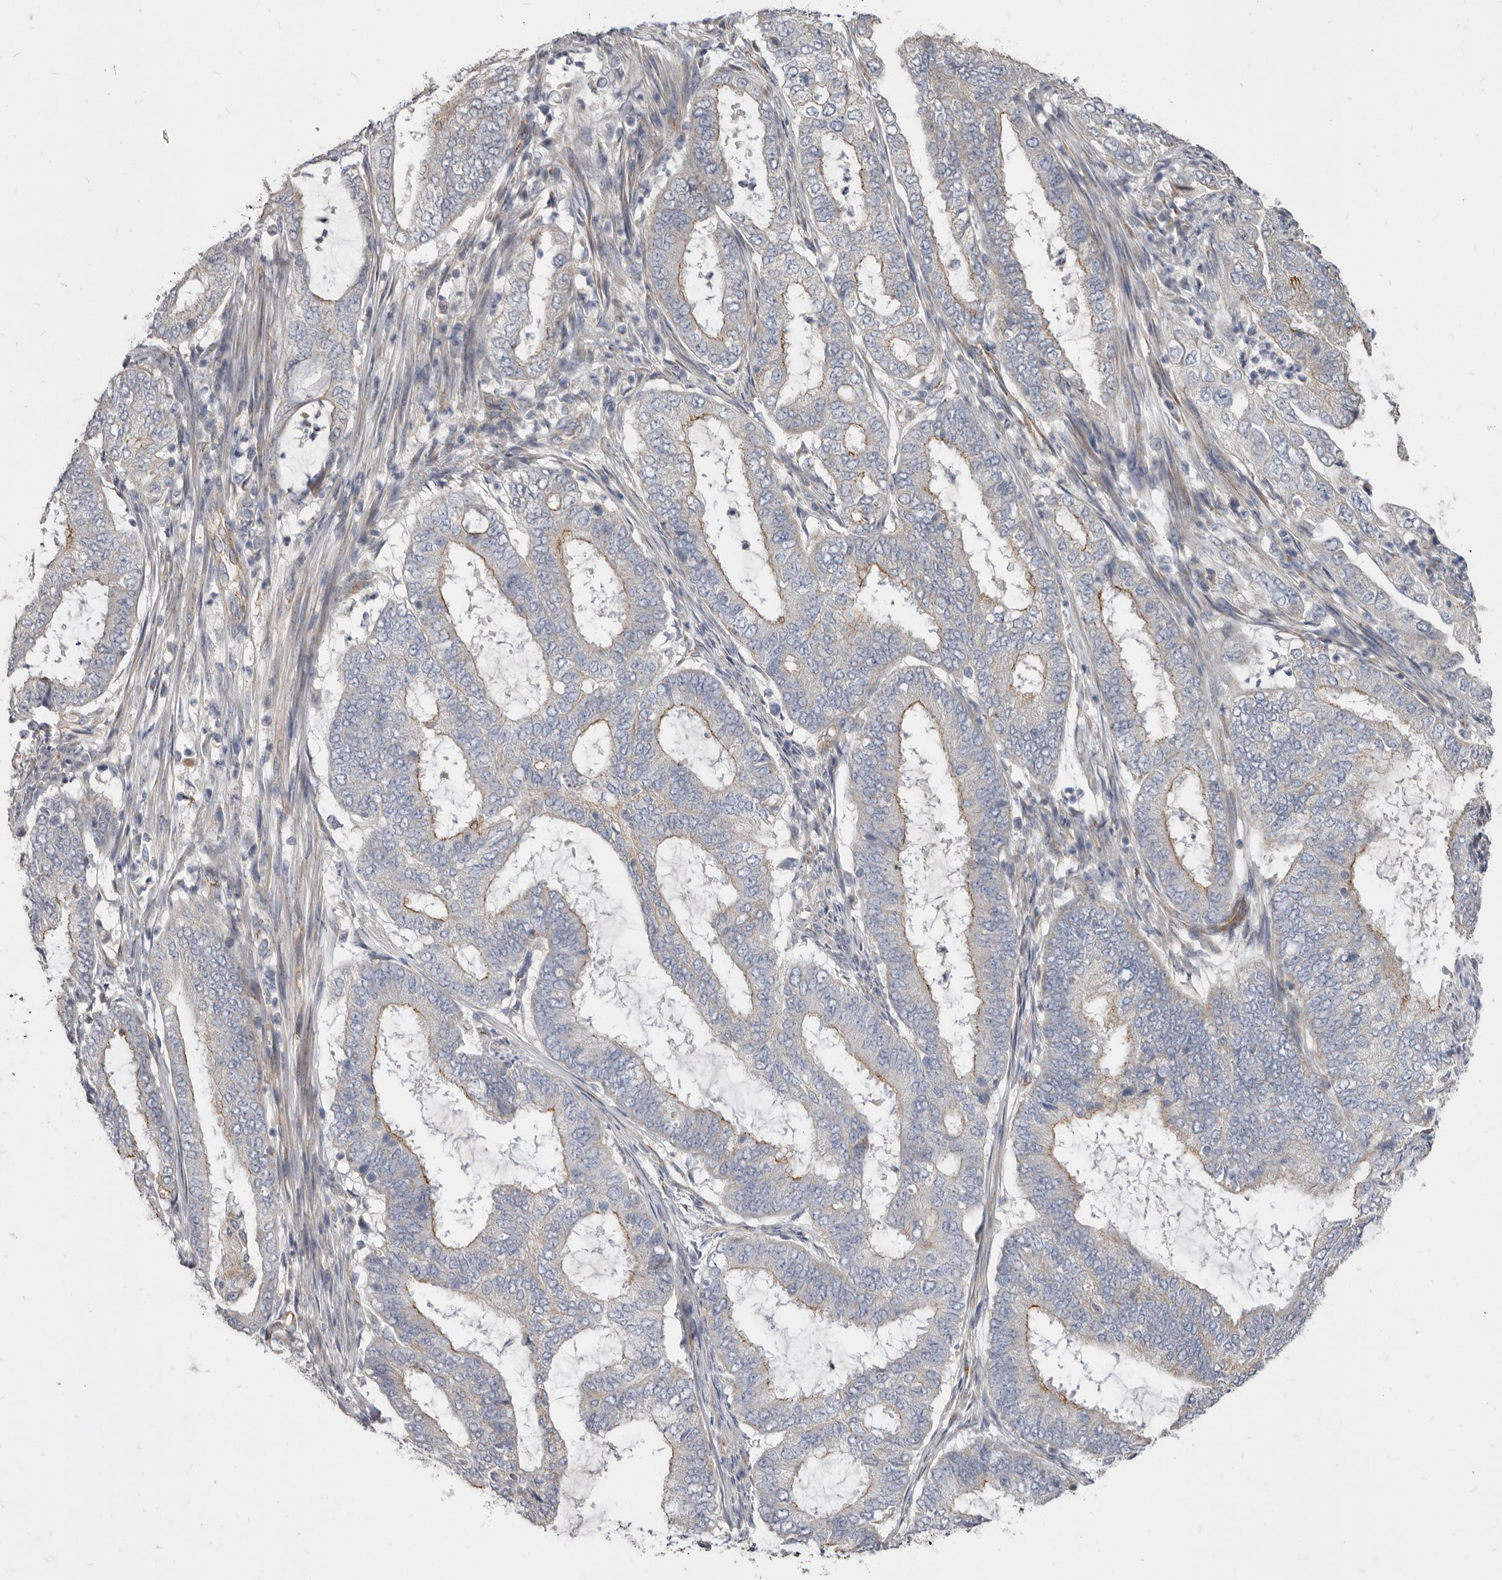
{"staining": {"intensity": "moderate", "quantity": ">75%", "location": "cytoplasmic/membranous"}, "tissue": "endometrial cancer", "cell_type": "Tumor cells", "image_type": "cancer", "snomed": [{"axis": "morphology", "description": "Adenocarcinoma, NOS"}, {"axis": "topography", "description": "Endometrium"}], "caption": "There is medium levels of moderate cytoplasmic/membranous staining in tumor cells of endometrial cancer (adenocarcinoma), as demonstrated by immunohistochemical staining (brown color).", "gene": "FMO2", "patient": {"sex": "female", "age": 51}}